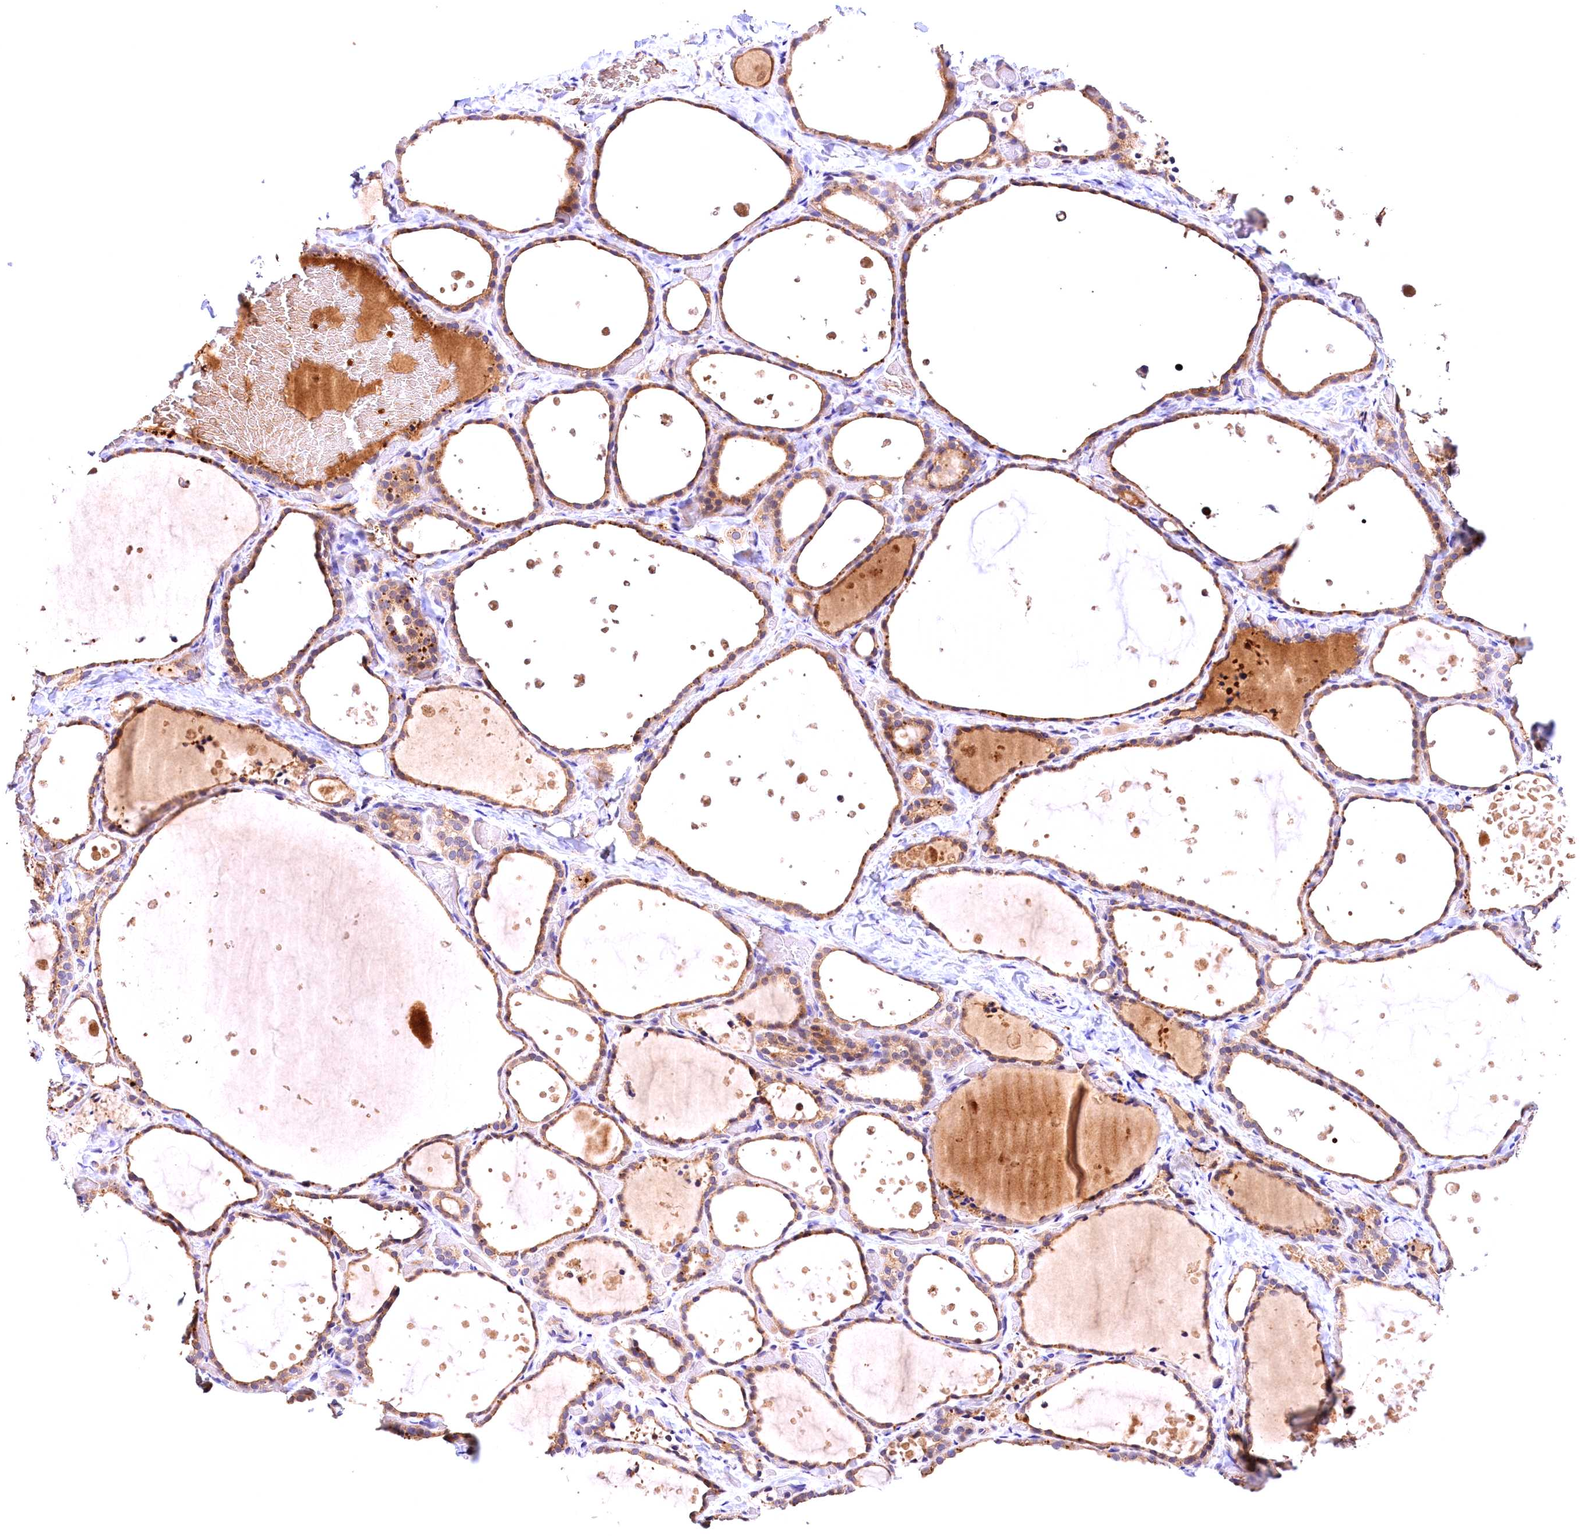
{"staining": {"intensity": "moderate", "quantity": "25%-75%", "location": "cytoplasmic/membranous"}, "tissue": "thyroid gland", "cell_type": "Glandular cells", "image_type": "normal", "snomed": [{"axis": "morphology", "description": "Normal tissue, NOS"}, {"axis": "topography", "description": "Thyroid gland"}], "caption": "Protein expression analysis of benign thyroid gland shows moderate cytoplasmic/membranous positivity in approximately 25%-75% of glandular cells. Nuclei are stained in blue.", "gene": "PHAF1", "patient": {"sex": "female", "age": 44}}